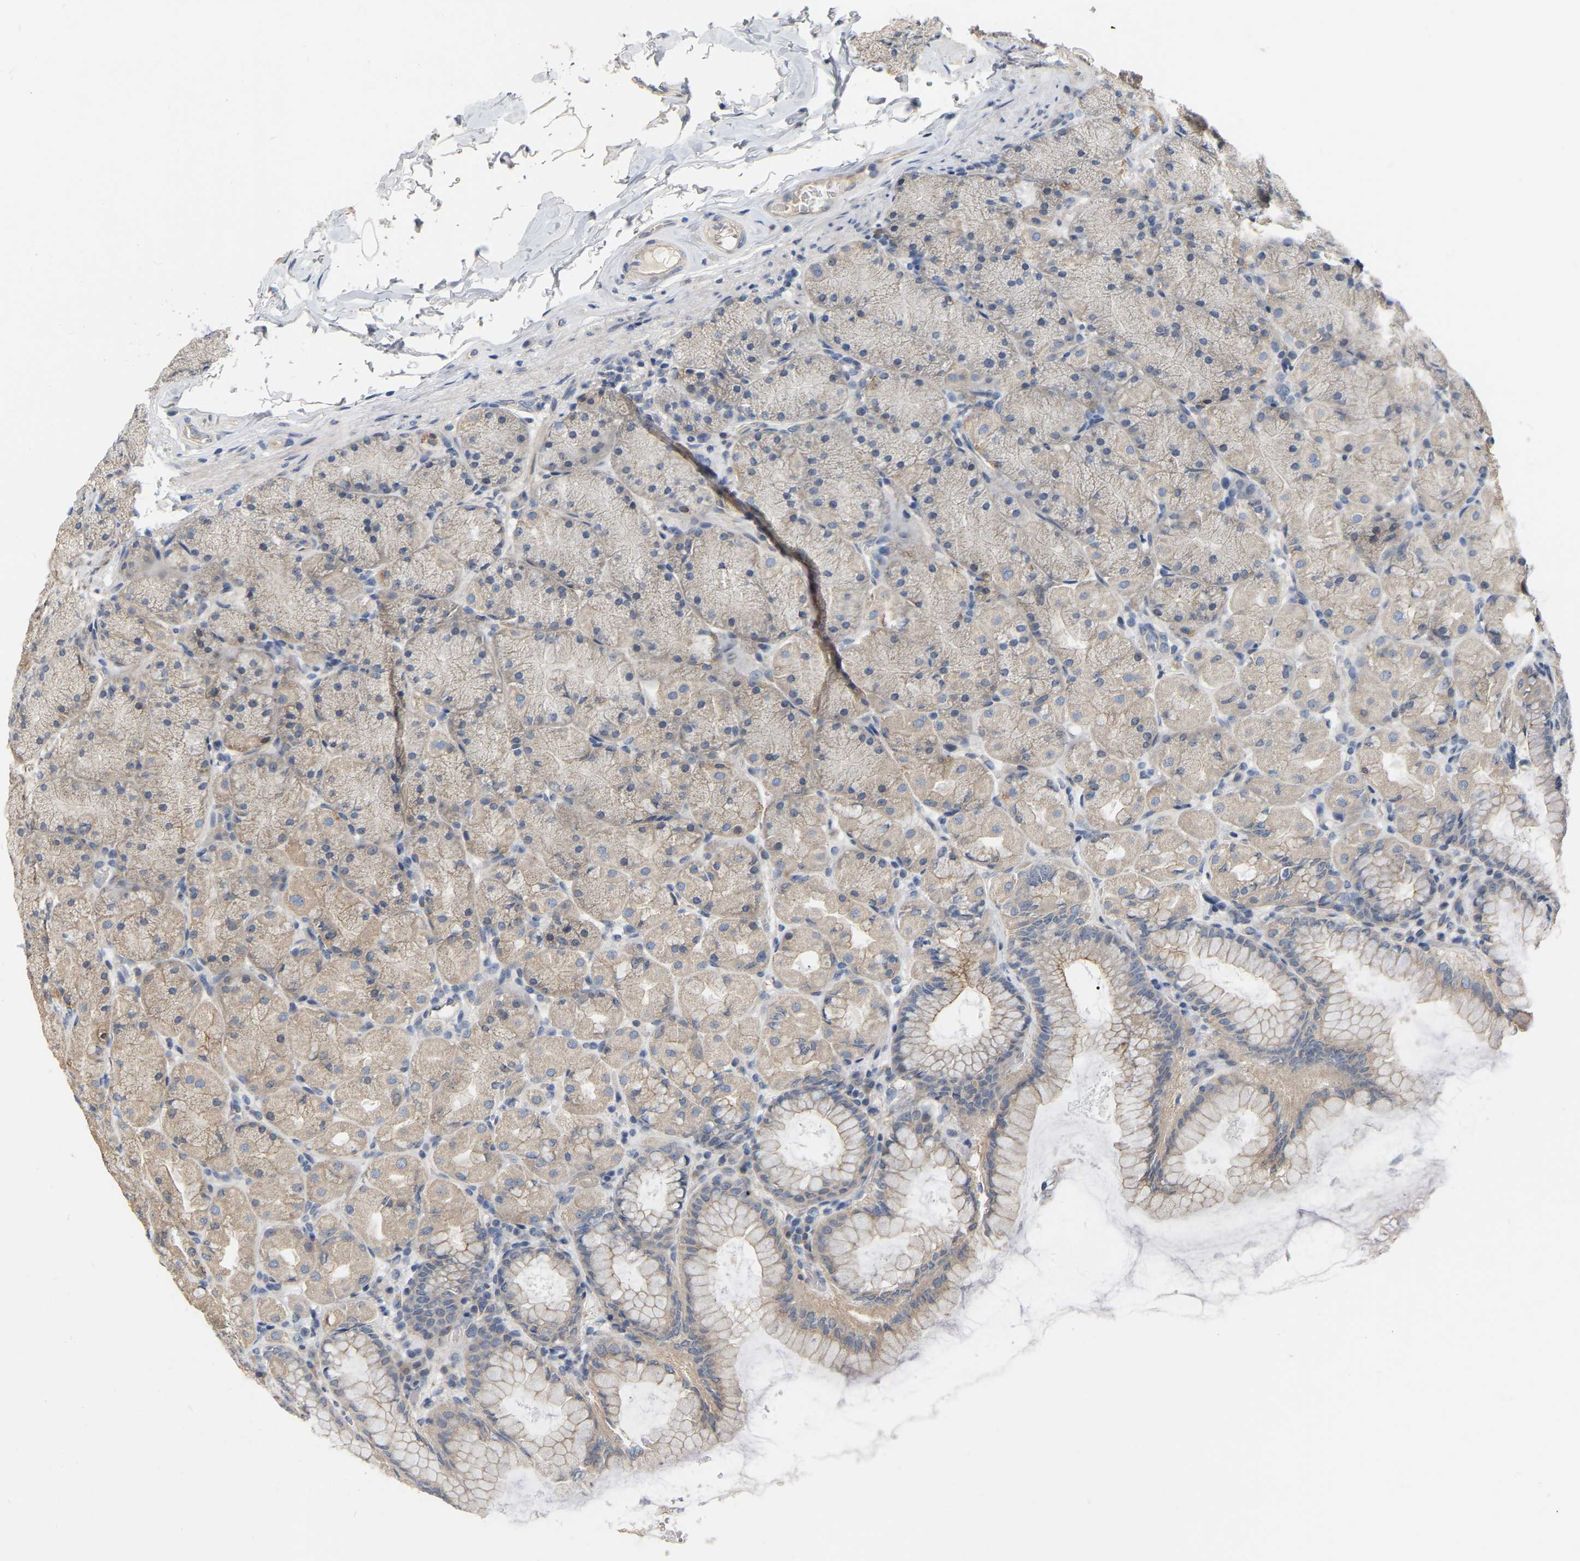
{"staining": {"intensity": "weak", "quantity": ">75%", "location": "cytoplasmic/membranous"}, "tissue": "stomach", "cell_type": "Glandular cells", "image_type": "normal", "snomed": [{"axis": "morphology", "description": "Normal tissue, NOS"}, {"axis": "topography", "description": "Stomach, upper"}], "caption": "The immunohistochemical stain highlights weak cytoplasmic/membranous staining in glandular cells of benign stomach. Using DAB (brown) and hematoxylin (blue) stains, captured at high magnification using brightfield microscopy.", "gene": "SSH1", "patient": {"sex": "female", "age": 56}}